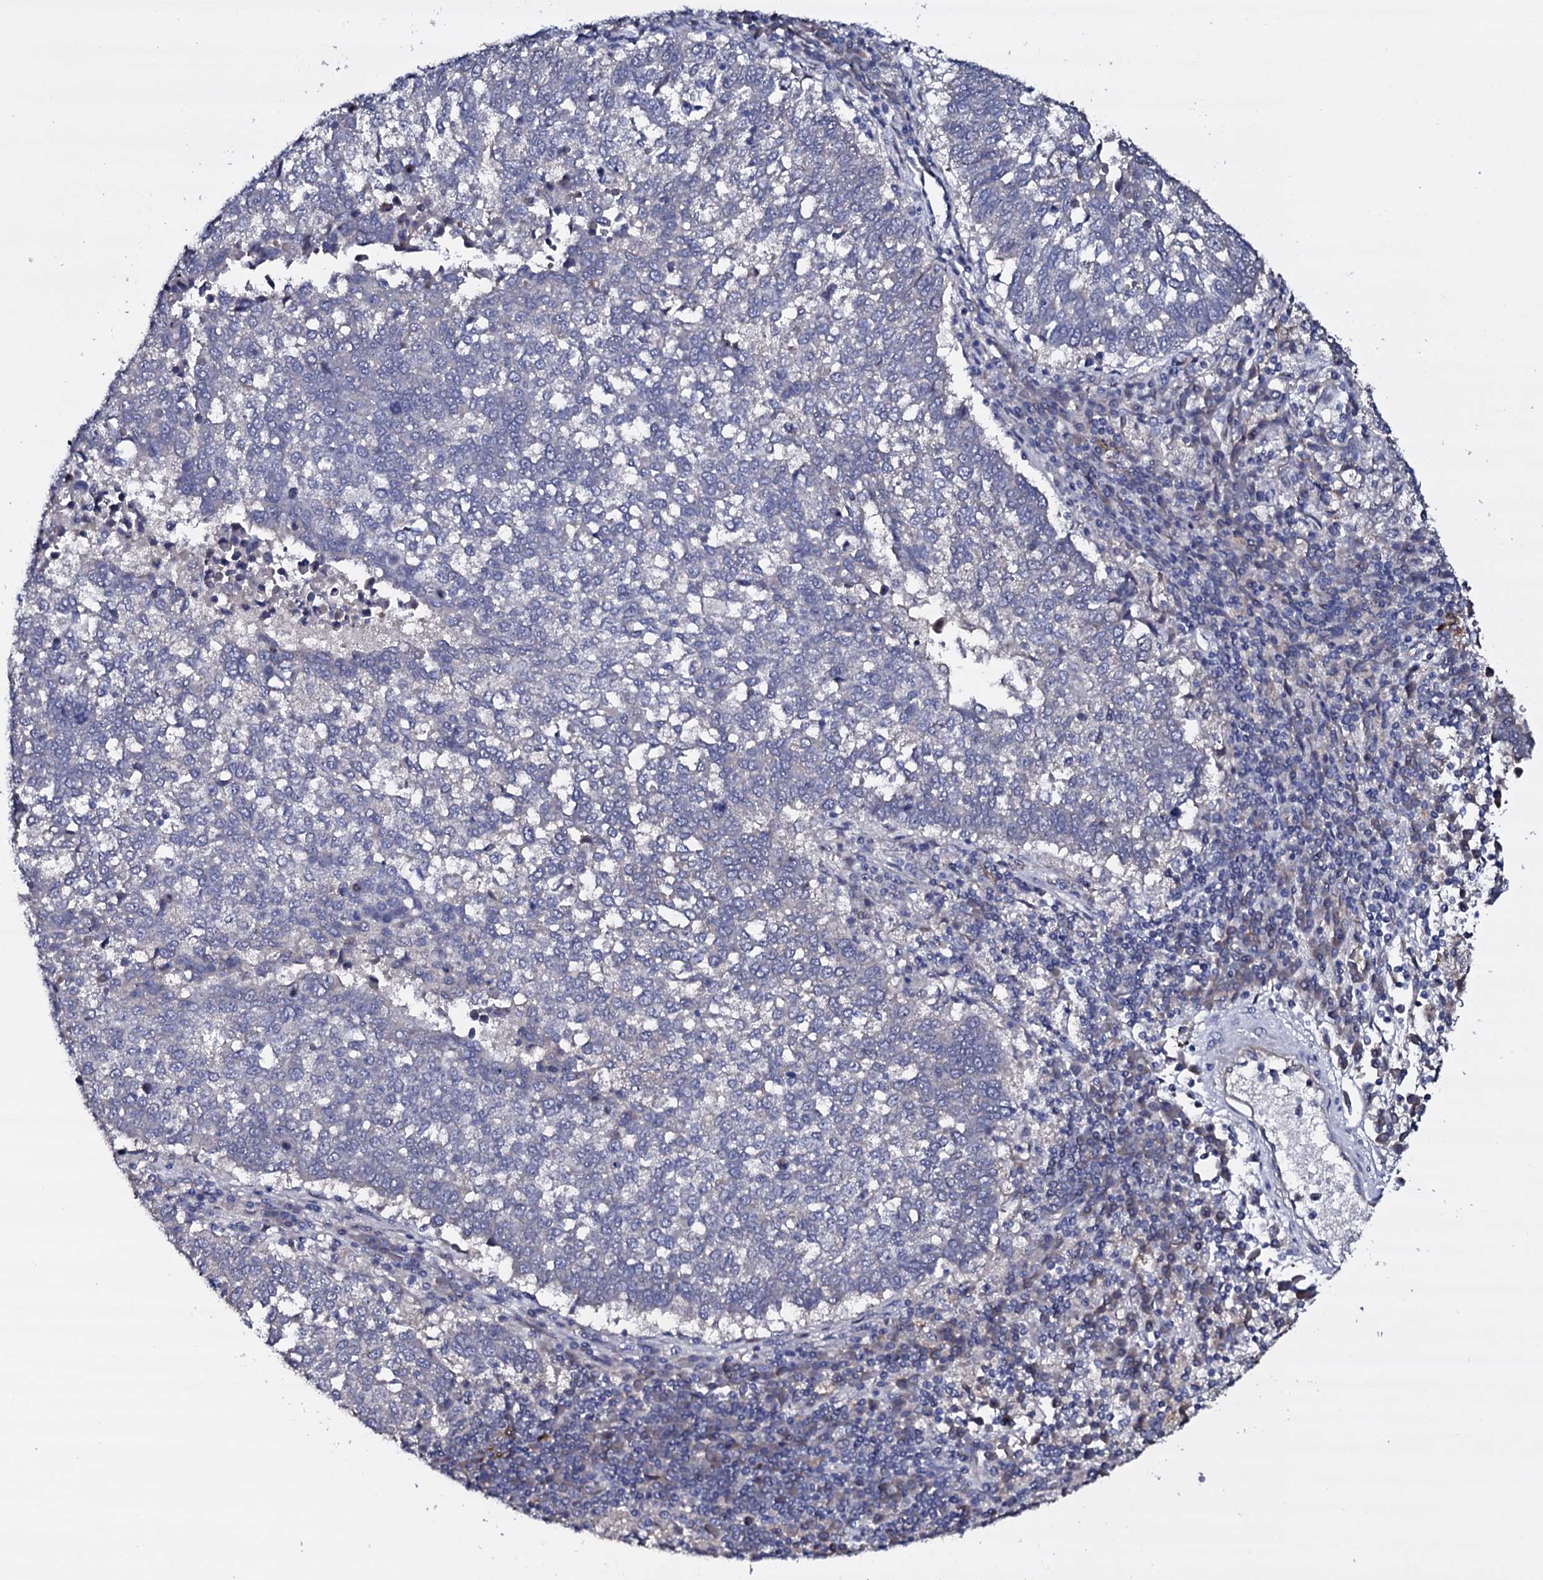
{"staining": {"intensity": "negative", "quantity": "none", "location": "none"}, "tissue": "lung cancer", "cell_type": "Tumor cells", "image_type": "cancer", "snomed": [{"axis": "morphology", "description": "Squamous cell carcinoma, NOS"}, {"axis": "topography", "description": "Lung"}], "caption": "An image of human lung squamous cell carcinoma is negative for staining in tumor cells. (Stains: DAB (3,3'-diaminobenzidine) immunohistochemistry (IHC) with hematoxylin counter stain, Microscopy: brightfield microscopy at high magnification).", "gene": "BCL2L14", "patient": {"sex": "male", "age": 73}}